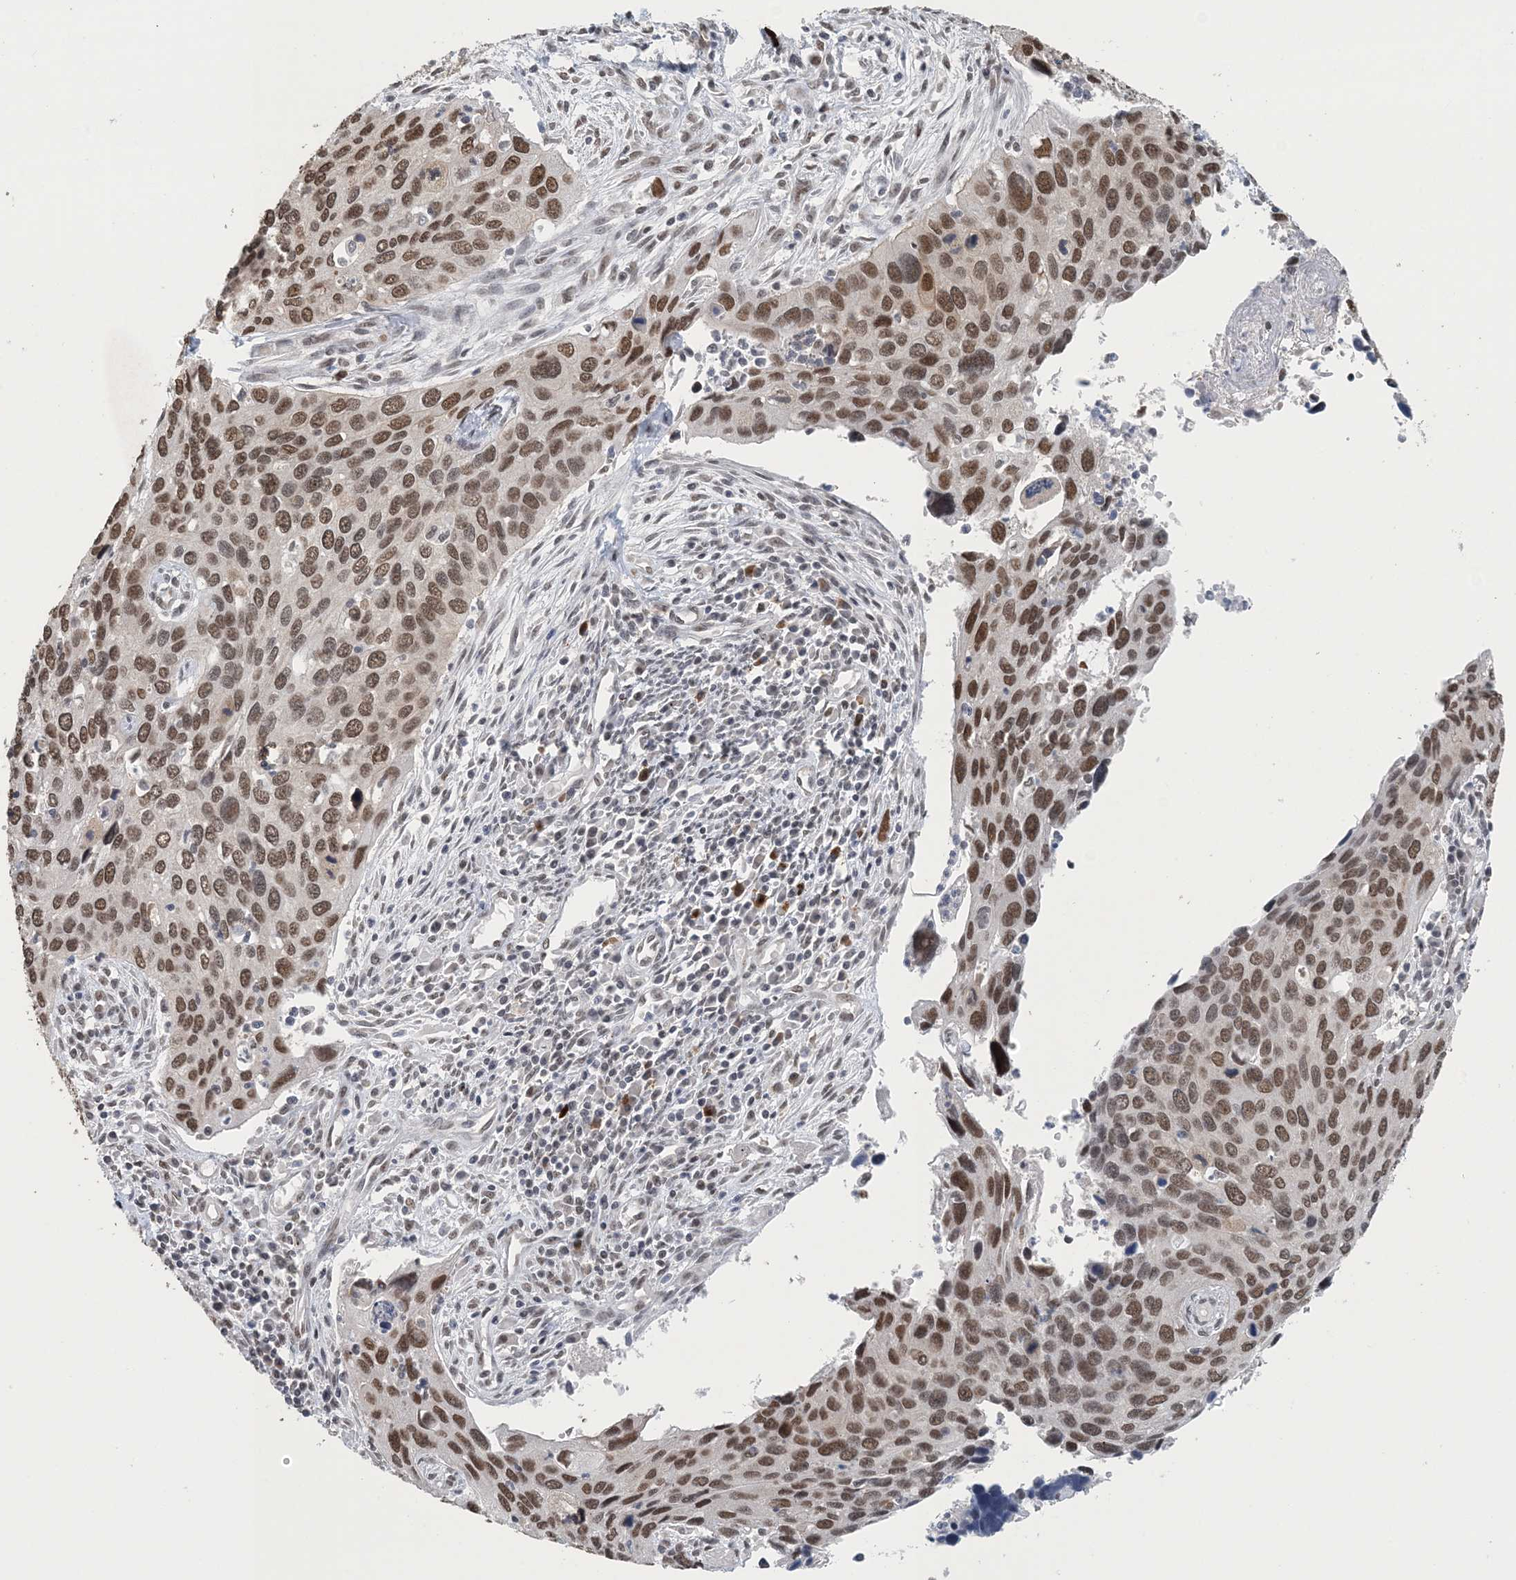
{"staining": {"intensity": "moderate", "quantity": ">75%", "location": "nuclear"}, "tissue": "cervical cancer", "cell_type": "Tumor cells", "image_type": "cancer", "snomed": [{"axis": "morphology", "description": "Squamous cell carcinoma, NOS"}, {"axis": "topography", "description": "Cervix"}], "caption": "Immunohistochemistry of human cervical cancer reveals medium levels of moderate nuclear expression in about >75% of tumor cells.", "gene": "MBD2", "patient": {"sex": "female", "age": 55}}